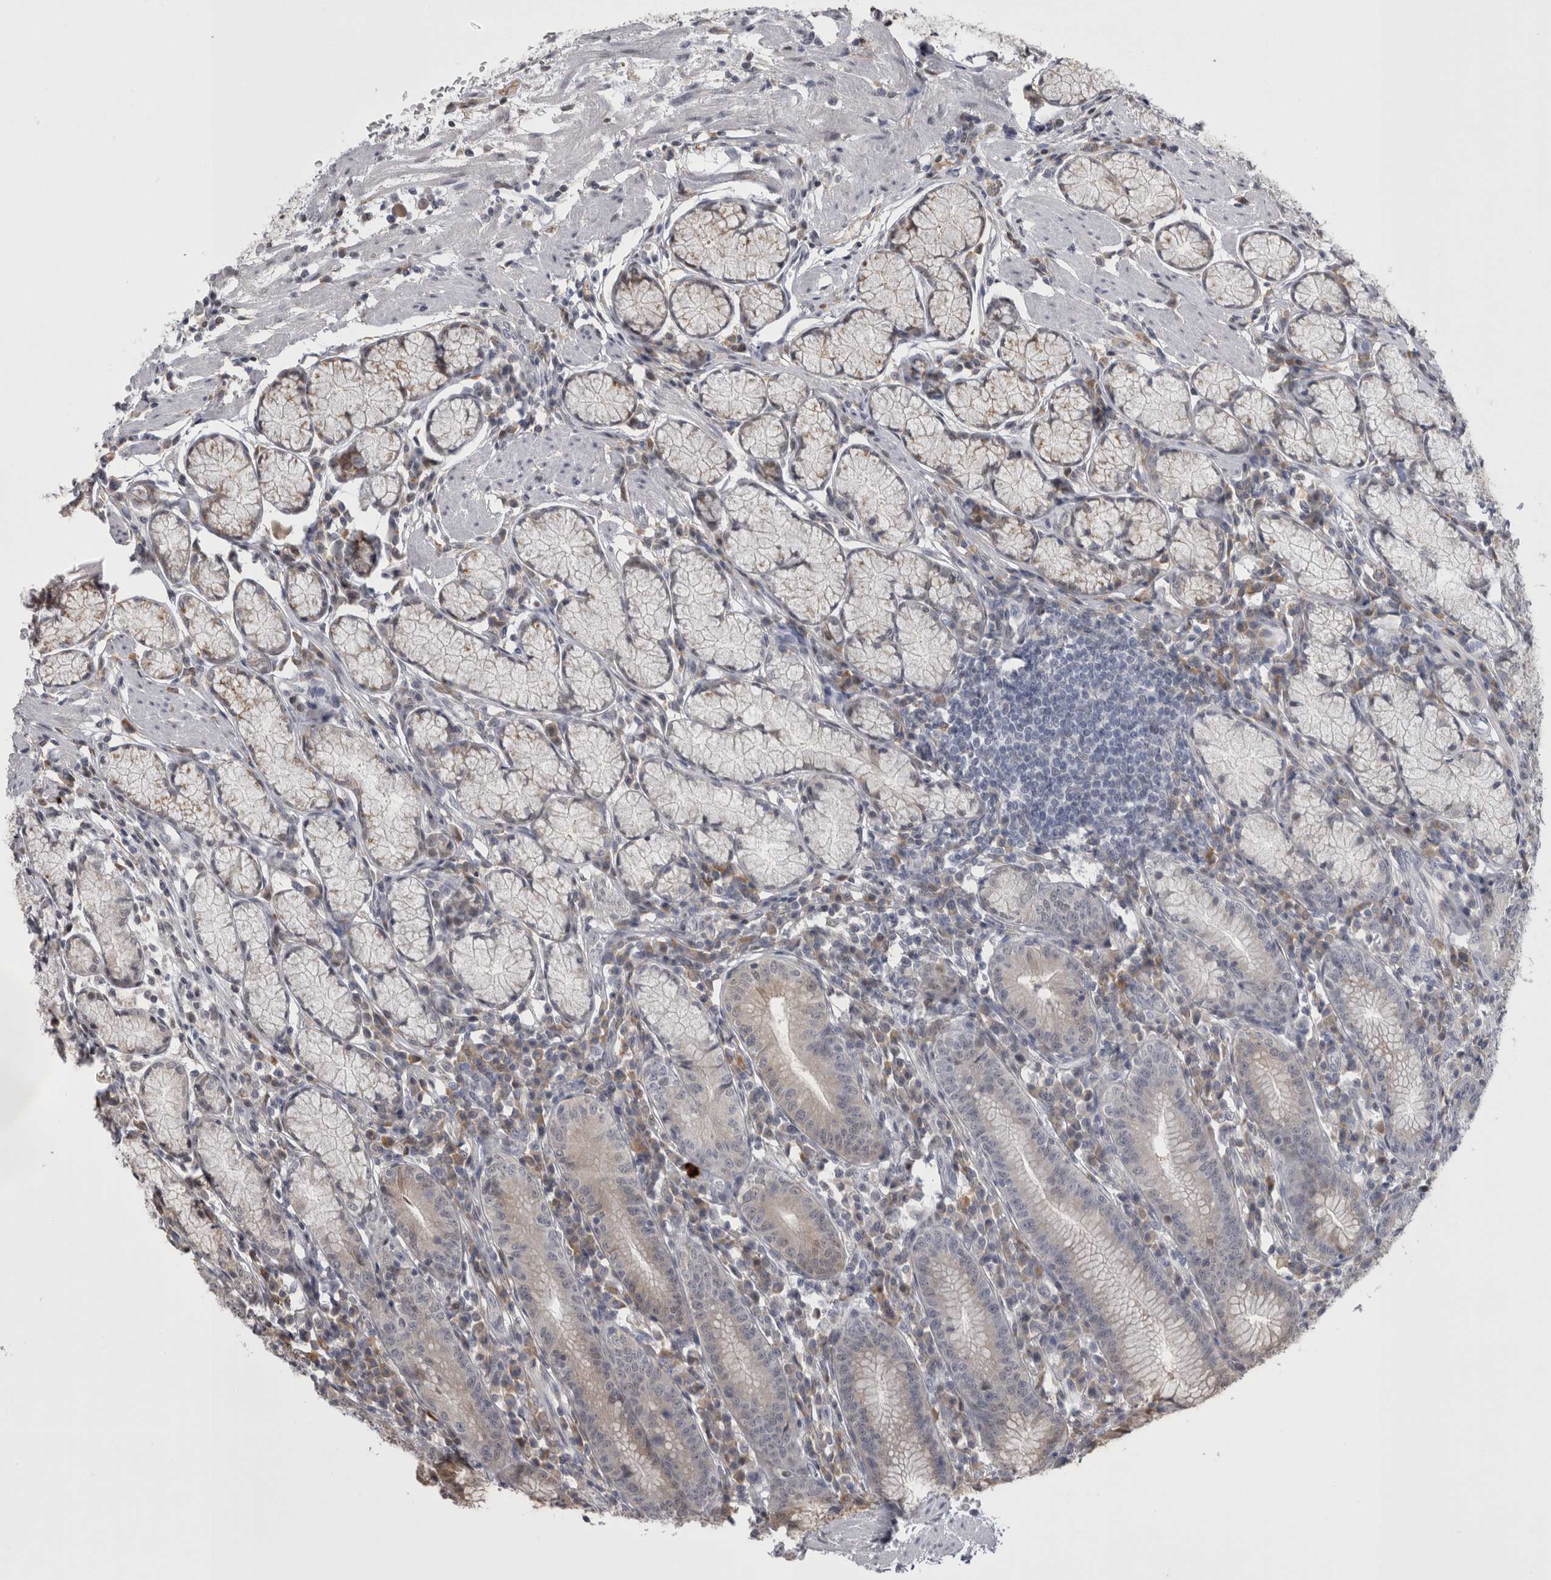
{"staining": {"intensity": "moderate", "quantity": "<25%", "location": "cytoplasmic/membranous,nuclear"}, "tissue": "stomach", "cell_type": "Glandular cells", "image_type": "normal", "snomed": [{"axis": "morphology", "description": "Normal tissue, NOS"}, {"axis": "topography", "description": "Stomach"}], "caption": "Normal stomach was stained to show a protein in brown. There is low levels of moderate cytoplasmic/membranous,nuclear staining in about <25% of glandular cells. Using DAB (brown) and hematoxylin (blue) stains, captured at high magnification using brightfield microscopy.", "gene": "CHIC1", "patient": {"sex": "male", "age": 55}}